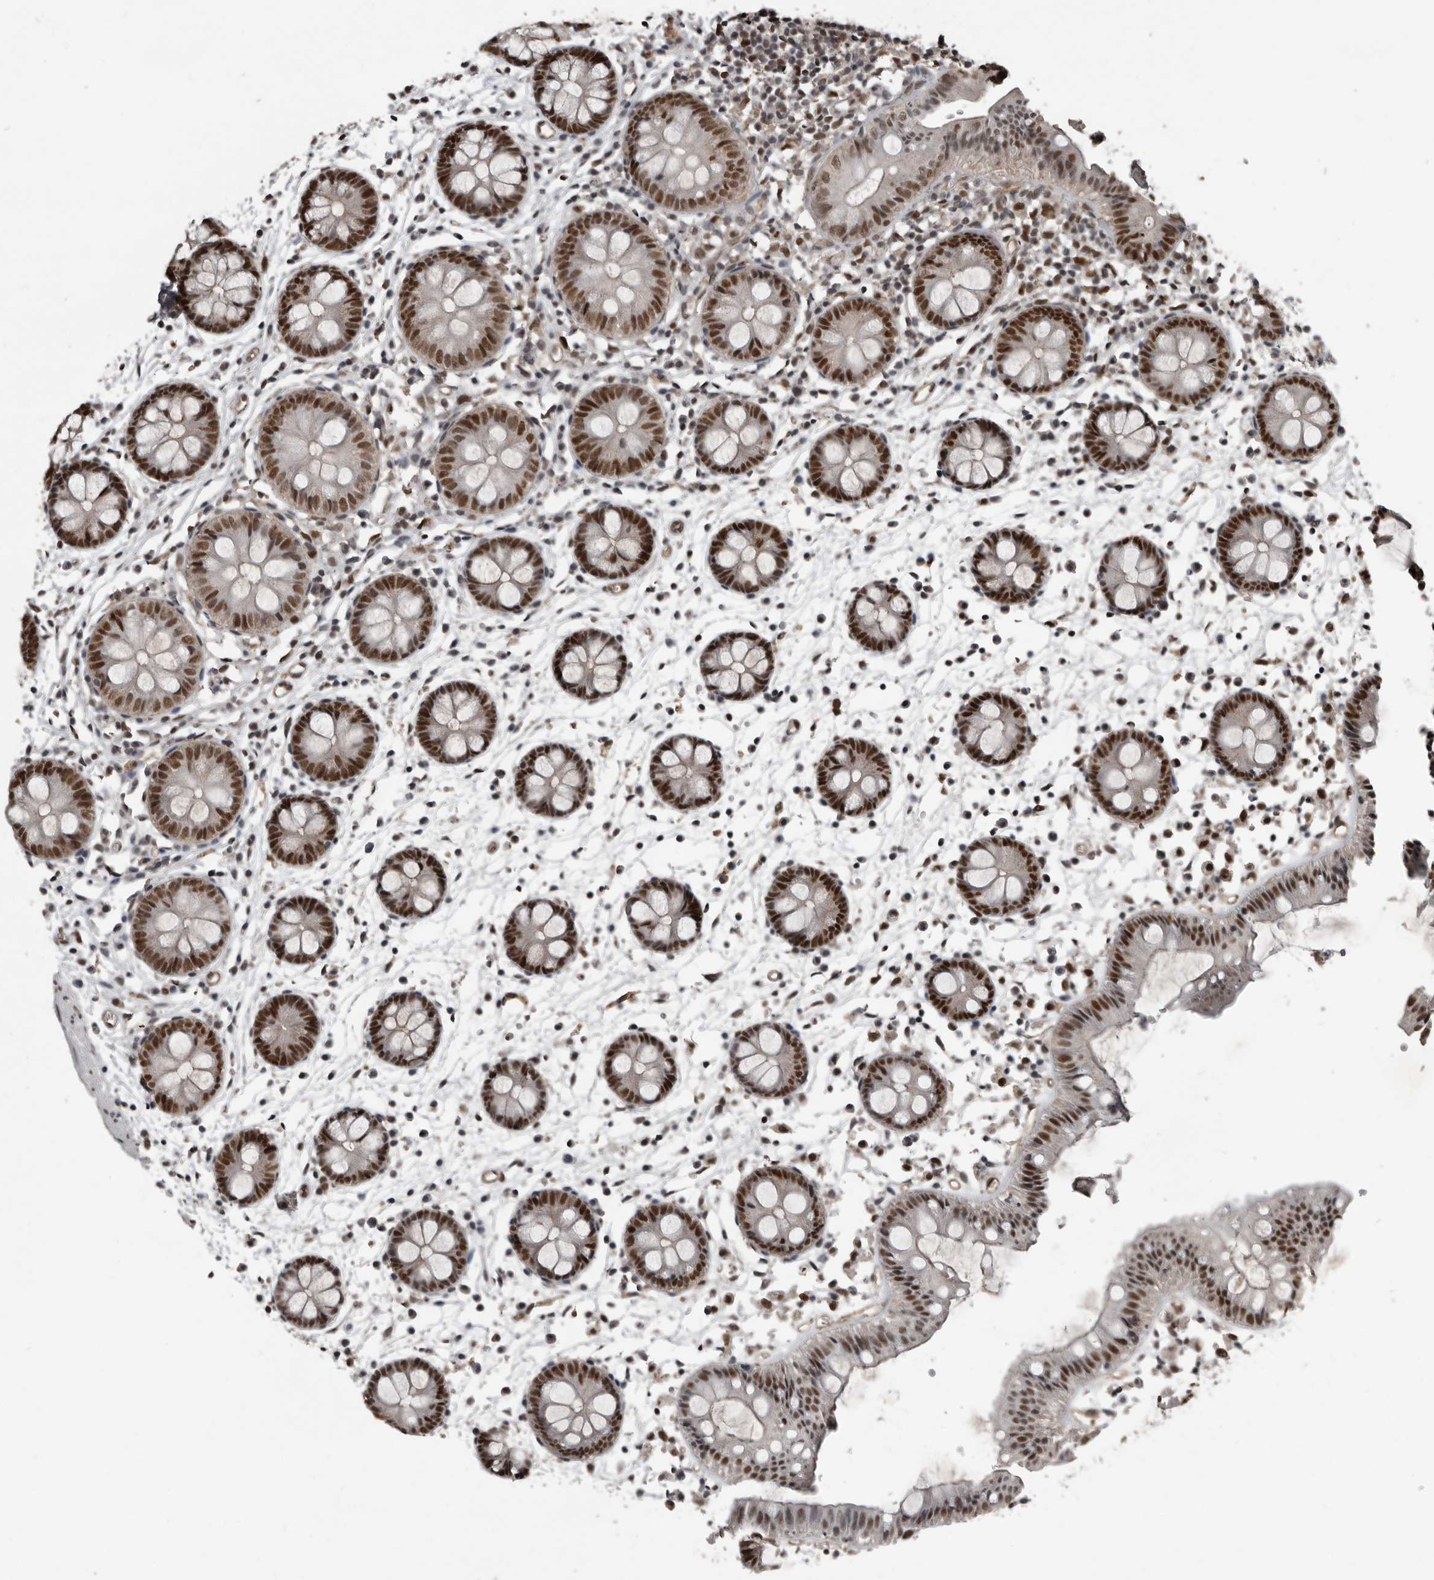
{"staining": {"intensity": "moderate", "quantity": ">75%", "location": "cytoplasmic/membranous,nuclear"}, "tissue": "colon", "cell_type": "Endothelial cells", "image_type": "normal", "snomed": [{"axis": "morphology", "description": "Normal tissue, NOS"}, {"axis": "topography", "description": "Colon"}], "caption": "Unremarkable colon exhibits moderate cytoplasmic/membranous,nuclear positivity in approximately >75% of endothelial cells The protein of interest is shown in brown color, while the nuclei are stained blue..", "gene": "CHD1L", "patient": {"sex": "male", "age": 56}}